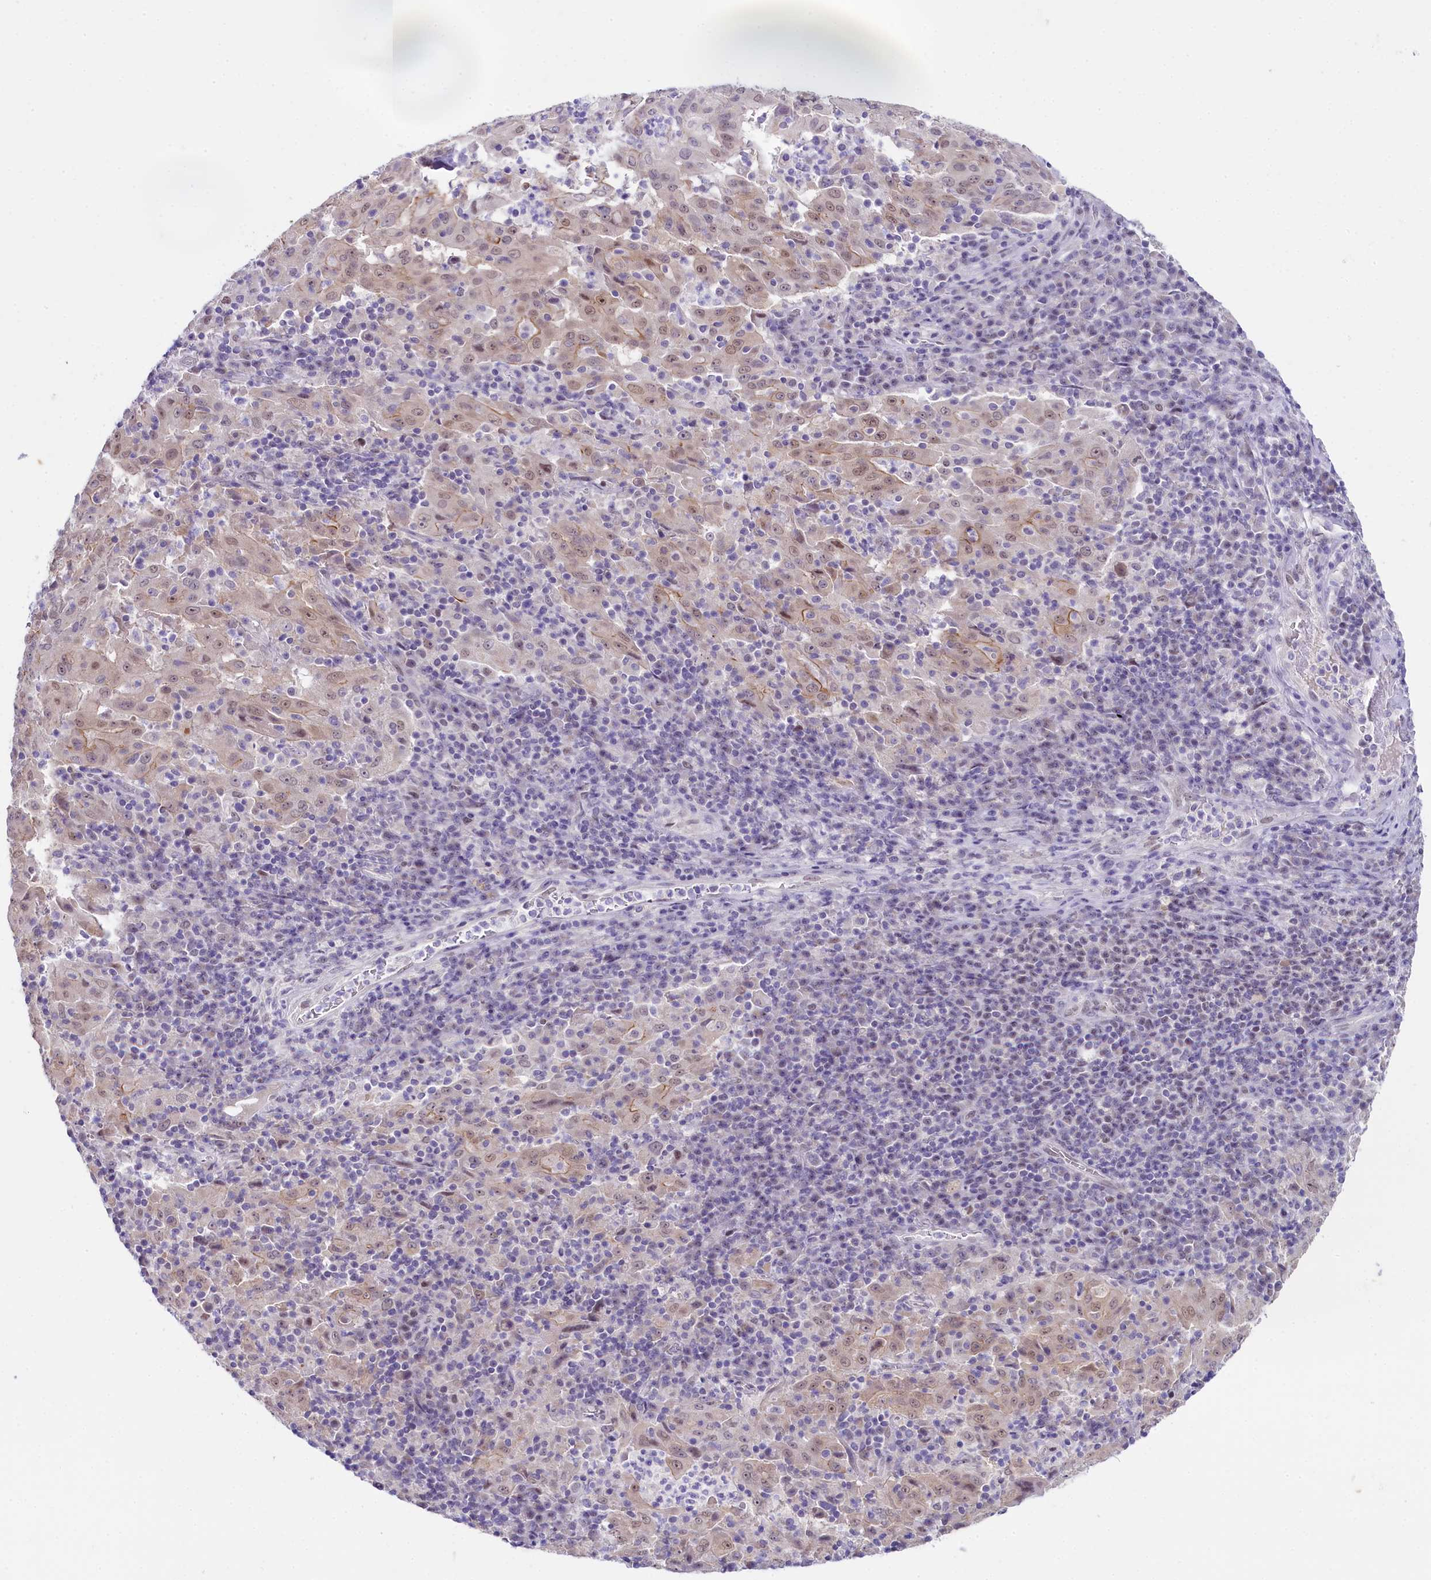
{"staining": {"intensity": "weak", "quantity": ">75%", "location": "cytoplasmic/membranous,nuclear"}, "tissue": "pancreatic cancer", "cell_type": "Tumor cells", "image_type": "cancer", "snomed": [{"axis": "morphology", "description": "Adenocarcinoma, NOS"}, {"axis": "topography", "description": "Pancreas"}], "caption": "A high-resolution image shows IHC staining of pancreatic cancer, which shows weak cytoplasmic/membranous and nuclear positivity in approximately >75% of tumor cells. Nuclei are stained in blue.", "gene": "OSGEP", "patient": {"sex": "male", "age": 63}}